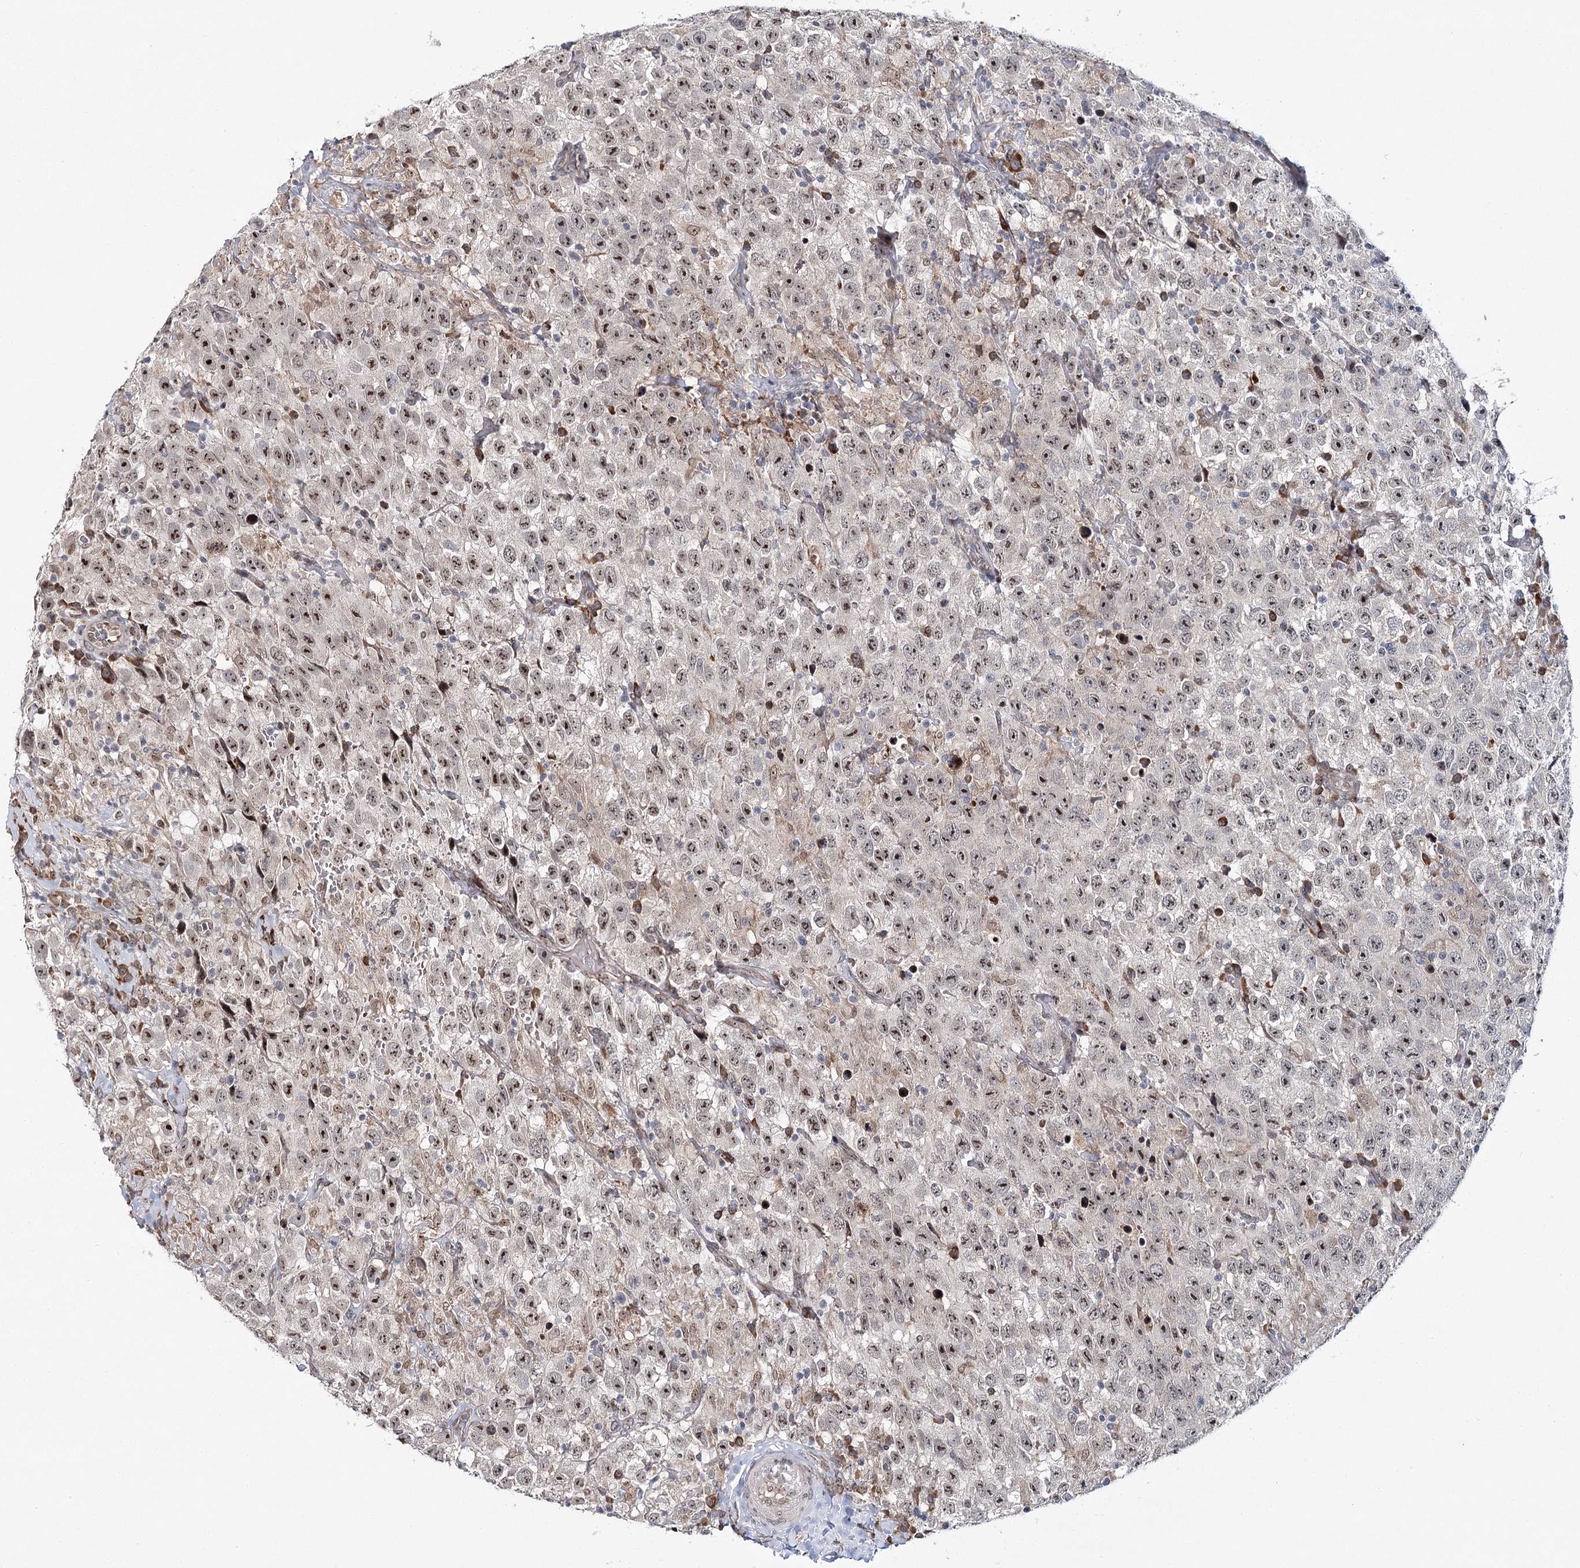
{"staining": {"intensity": "moderate", "quantity": "25%-75%", "location": "nuclear"}, "tissue": "testis cancer", "cell_type": "Tumor cells", "image_type": "cancer", "snomed": [{"axis": "morphology", "description": "Seminoma, NOS"}, {"axis": "topography", "description": "Testis"}], "caption": "A medium amount of moderate nuclear expression is seen in approximately 25%-75% of tumor cells in testis cancer (seminoma) tissue.", "gene": "WDR36", "patient": {"sex": "male", "age": 41}}